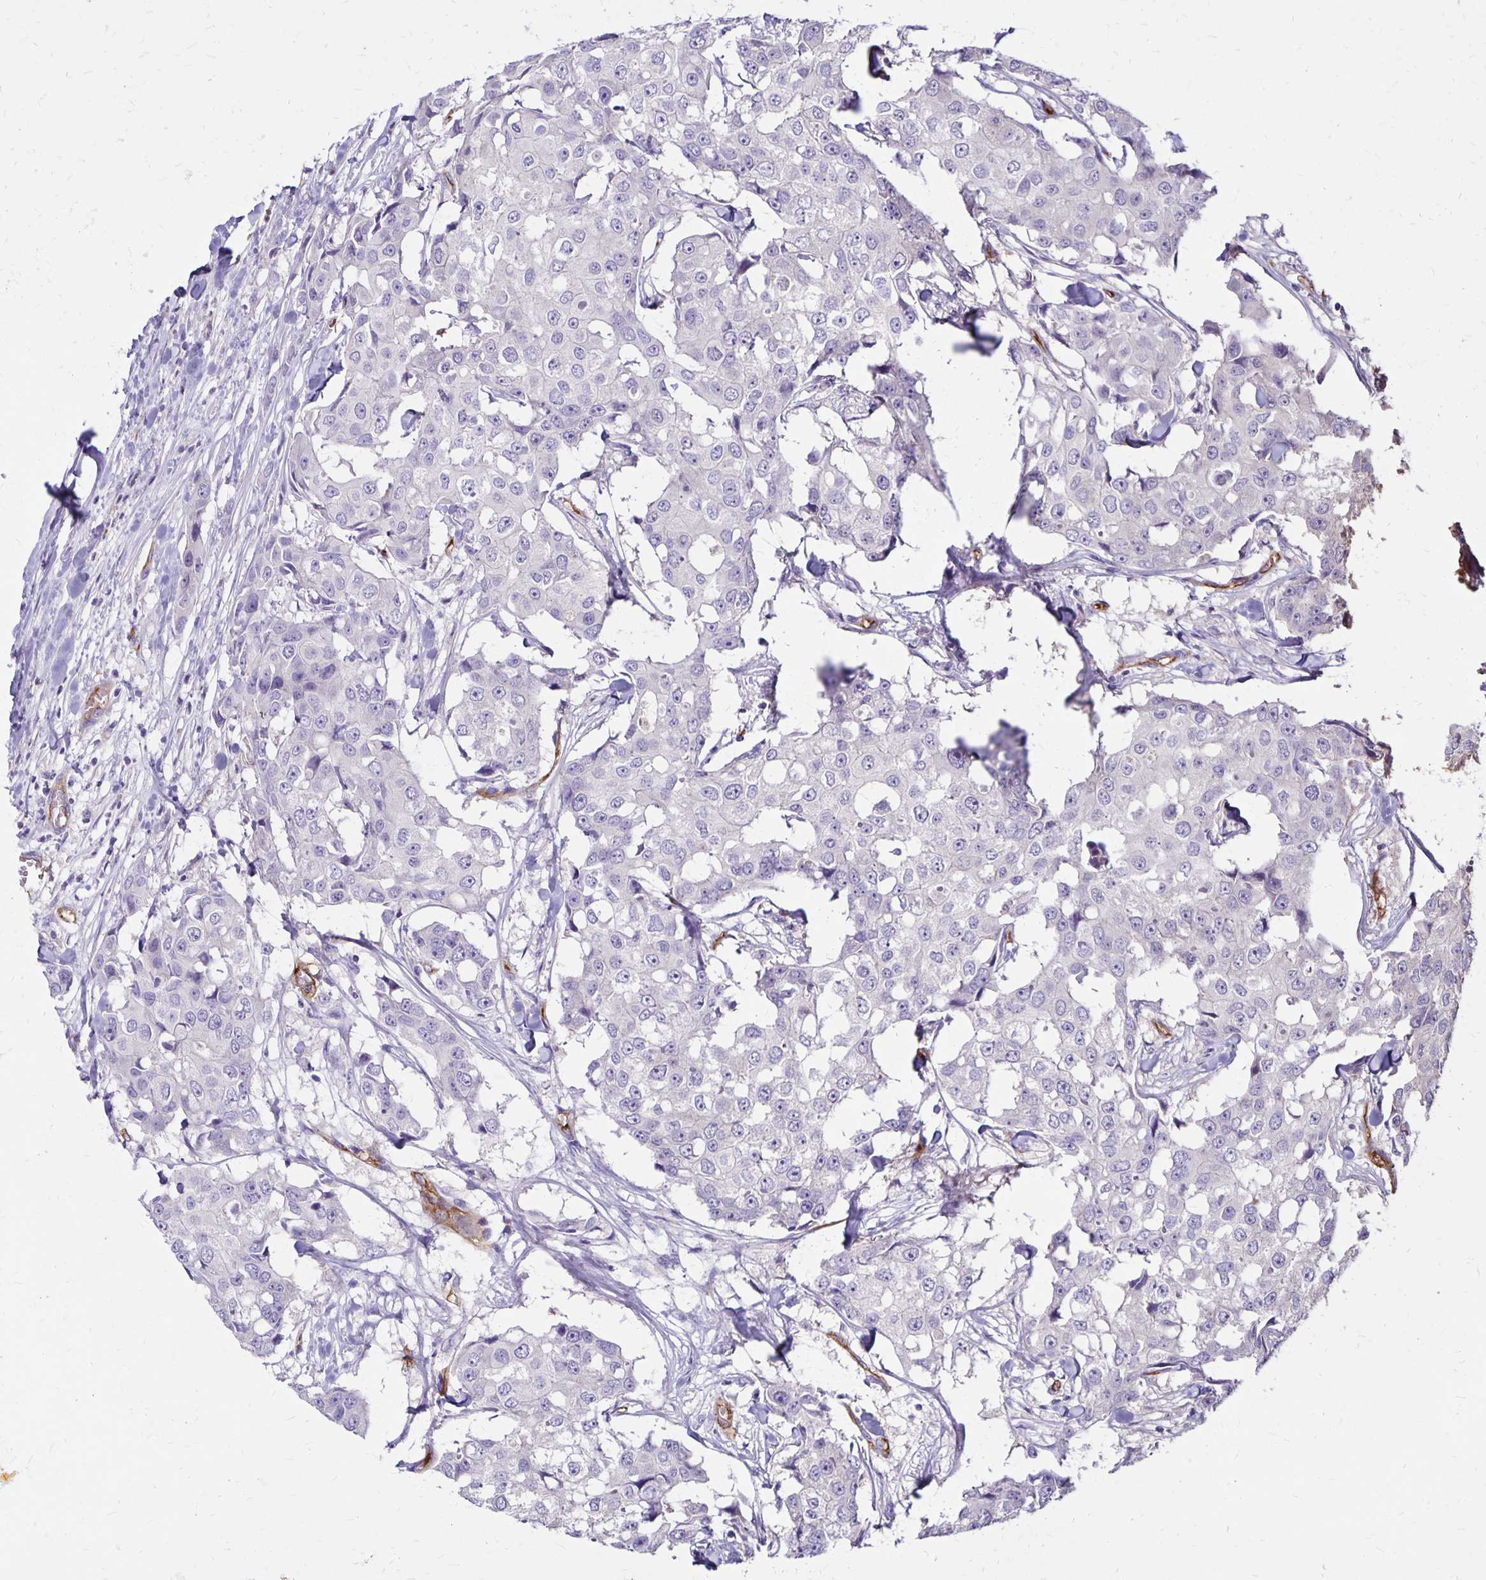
{"staining": {"intensity": "negative", "quantity": "none", "location": "none"}, "tissue": "breast cancer", "cell_type": "Tumor cells", "image_type": "cancer", "snomed": [{"axis": "morphology", "description": "Duct carcinoma"}, {"axis": "topography", "description": "Breast"}], "caption": "Immunohistochemistry (IHC) of breast cancer demonstrates no staining in tumor cells.", "gene": "TTYH1", "patient": {"sex": "female", "age": 27}}